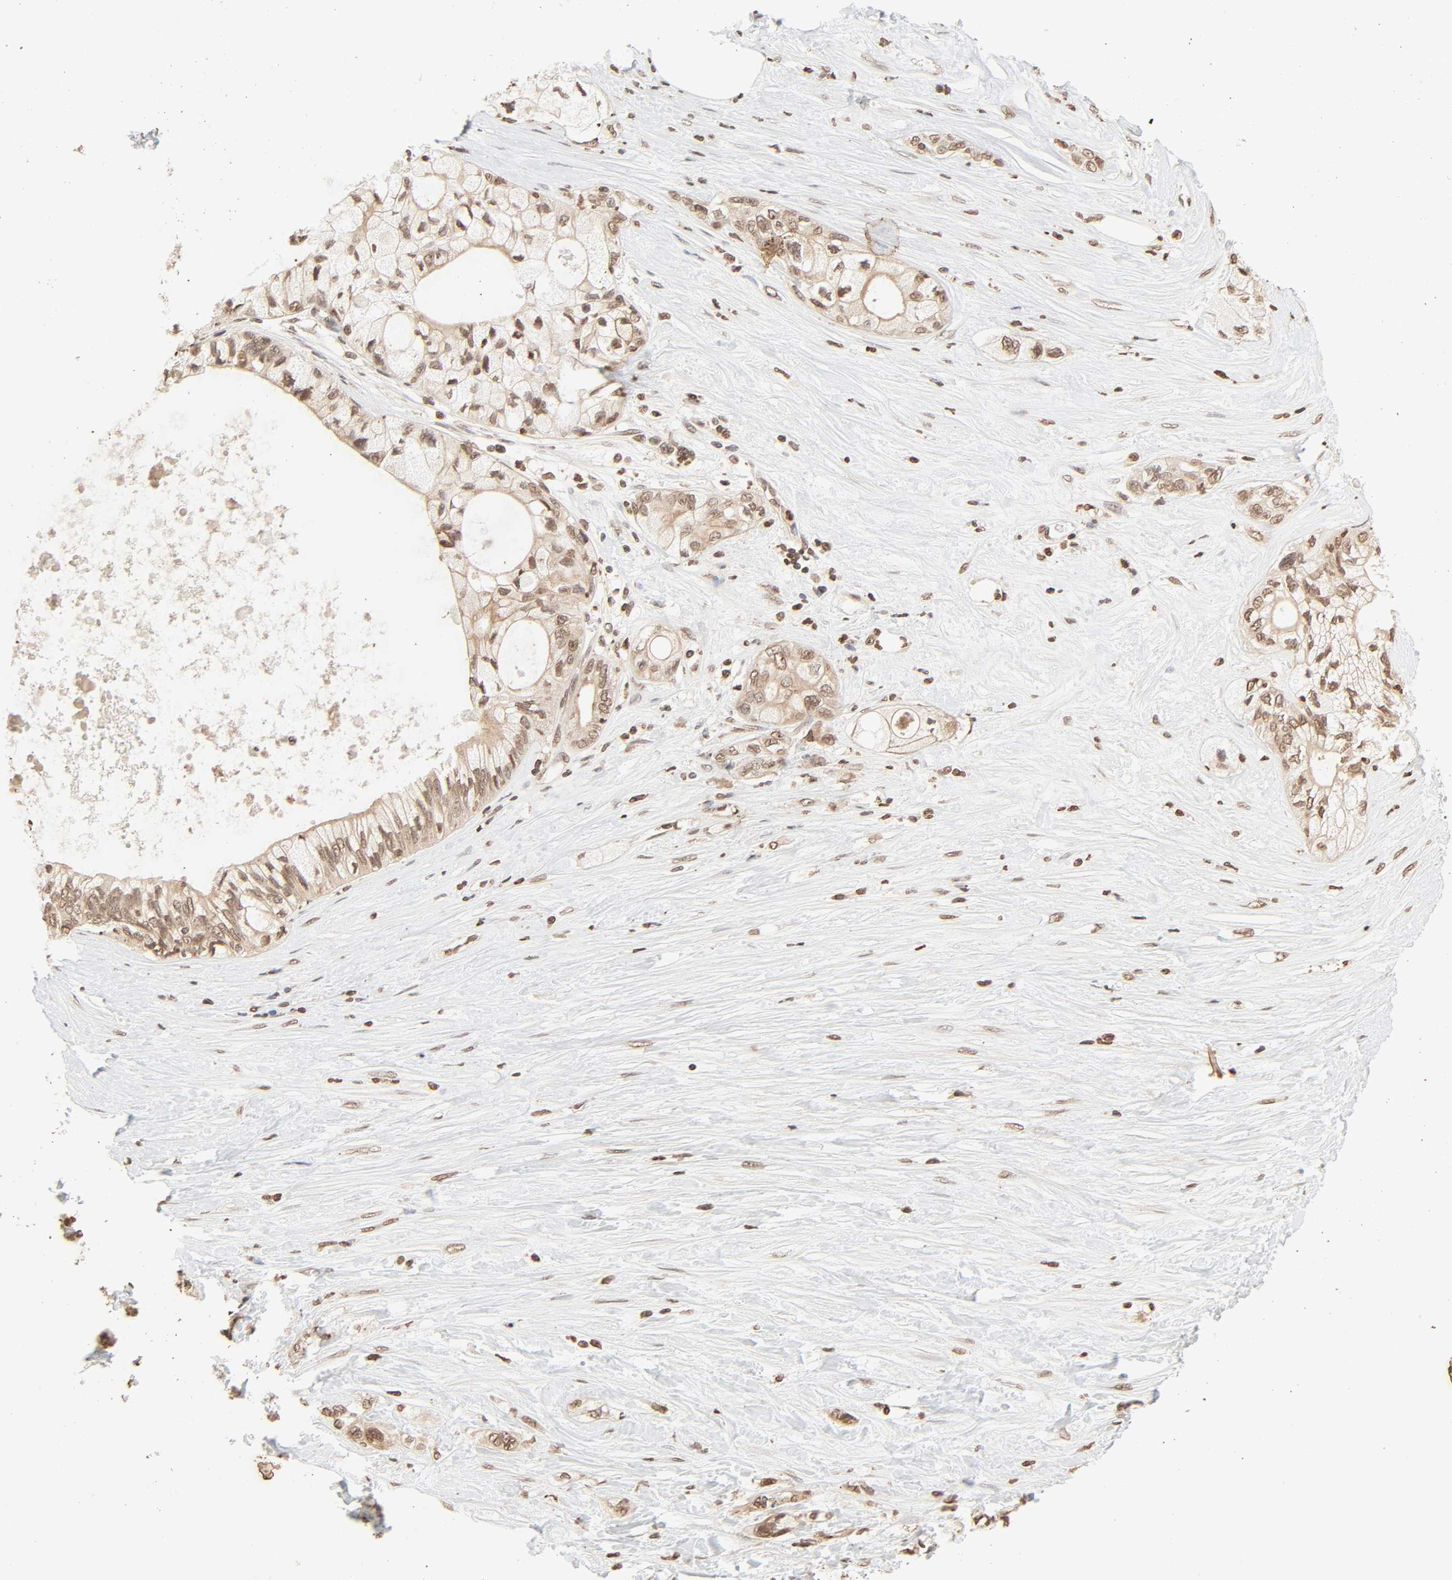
{"staining": {"intensity": "moderate", "quantity": ">75%", "location": "cytoplasmic/membranous,nuclear"}, "tissue": "pancreatic cancer", "cell_type": "Tumor cells", "image_type": "cancer", "snomed": [{"axis": "morphology", "description": "Adenocarcinoma, NOS"}, {"axis": "topography", "description": "Pancreas"}], "caption": "Protein analysis of pancreatic cancer tissue shows moderate cytoplasmic/membranous and nuclear expression in approximately >75% of tumor cells.", "gene": "TBL1X", "patient": {"sex": "male", "age": 70}}